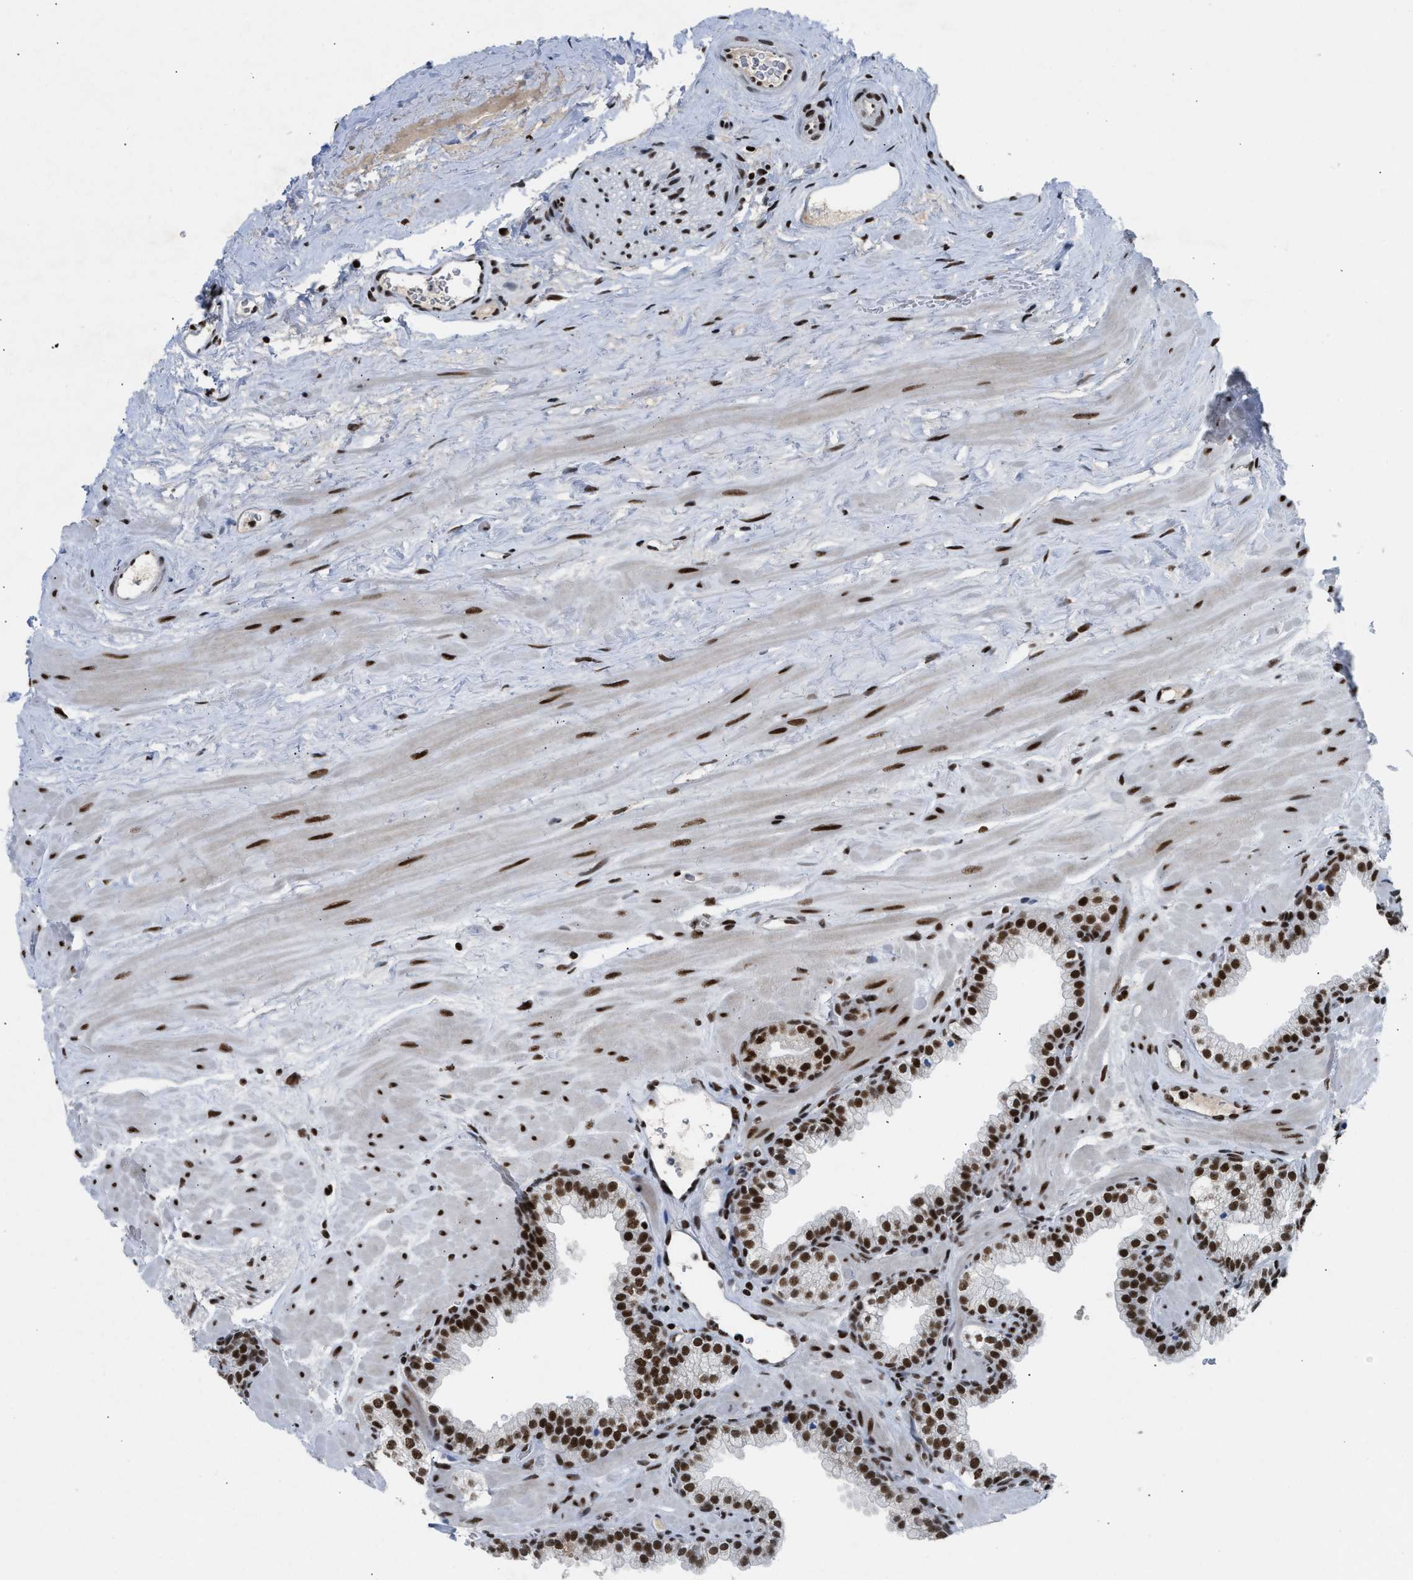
{"staining": {"intensity": "strong", "quantity": ">75%", "location": "nuclear"}, "tissue": "prostate", "cell_type": "Glandular cells", "image_type": "normal", "snomed": [{"axis": "morphology", "description": "Normal tissue, NOS"}, {"axis": "morphology", "description": "Urothelial carcinoma, Low grade"}, {"axis": "topography", "description": "Urinary bladder"}, {"axis": "topography", "description": "Prostate"}], "caption": "A histopathology image of human prostate stained for a protein displays strong nuclear brown staining in glandular cells.", "gene": "SCAF4", "patient": {"sex": "male", "age": 60}}